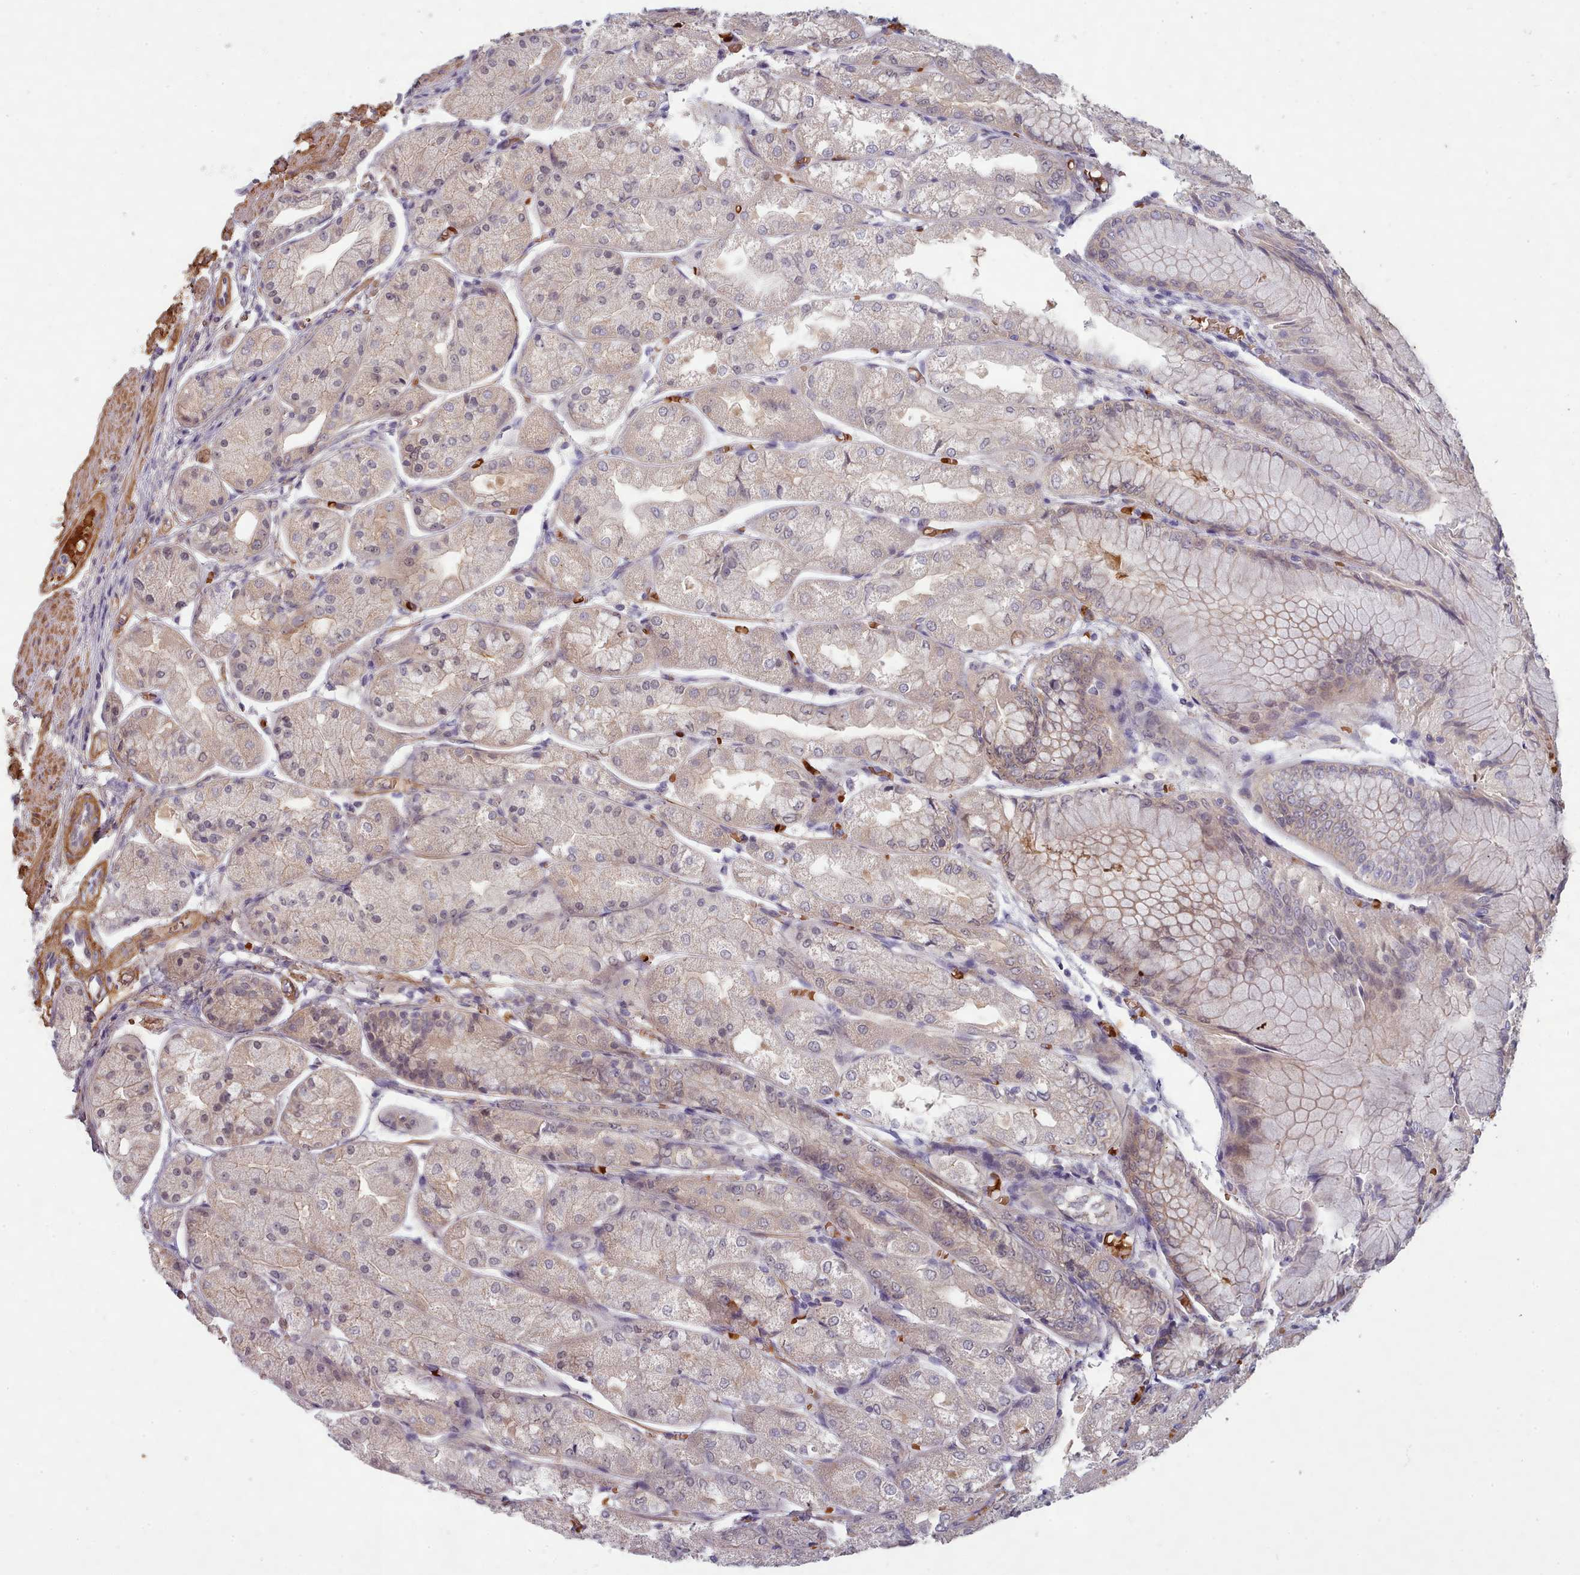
{"staining": {"intensity": "moderate", "quantity": "<25%", "location": "cytoplasmic/membranous,nuclear"}, "tissue": "stomach", "cell_type": "Glandular cells", "image_type": "normal", "snomed": [{"axis": "morphology", "description": "Normal tissue, NOS"}, {"axis": "topography", "description": "Stomach, upper"}], "caption": "IHC histopathology image of normal stomach: stomach stained using immunohistochemistry shows low levels of moderate protein expression localized specifically in the cytoplasmic/membranous,nuclear of glandular cells, appearing as a cytoplasmic/membranous,nuclear brown color.", "gene": "CLNS1A", "patient": {"sex": "male", "age": 72}}